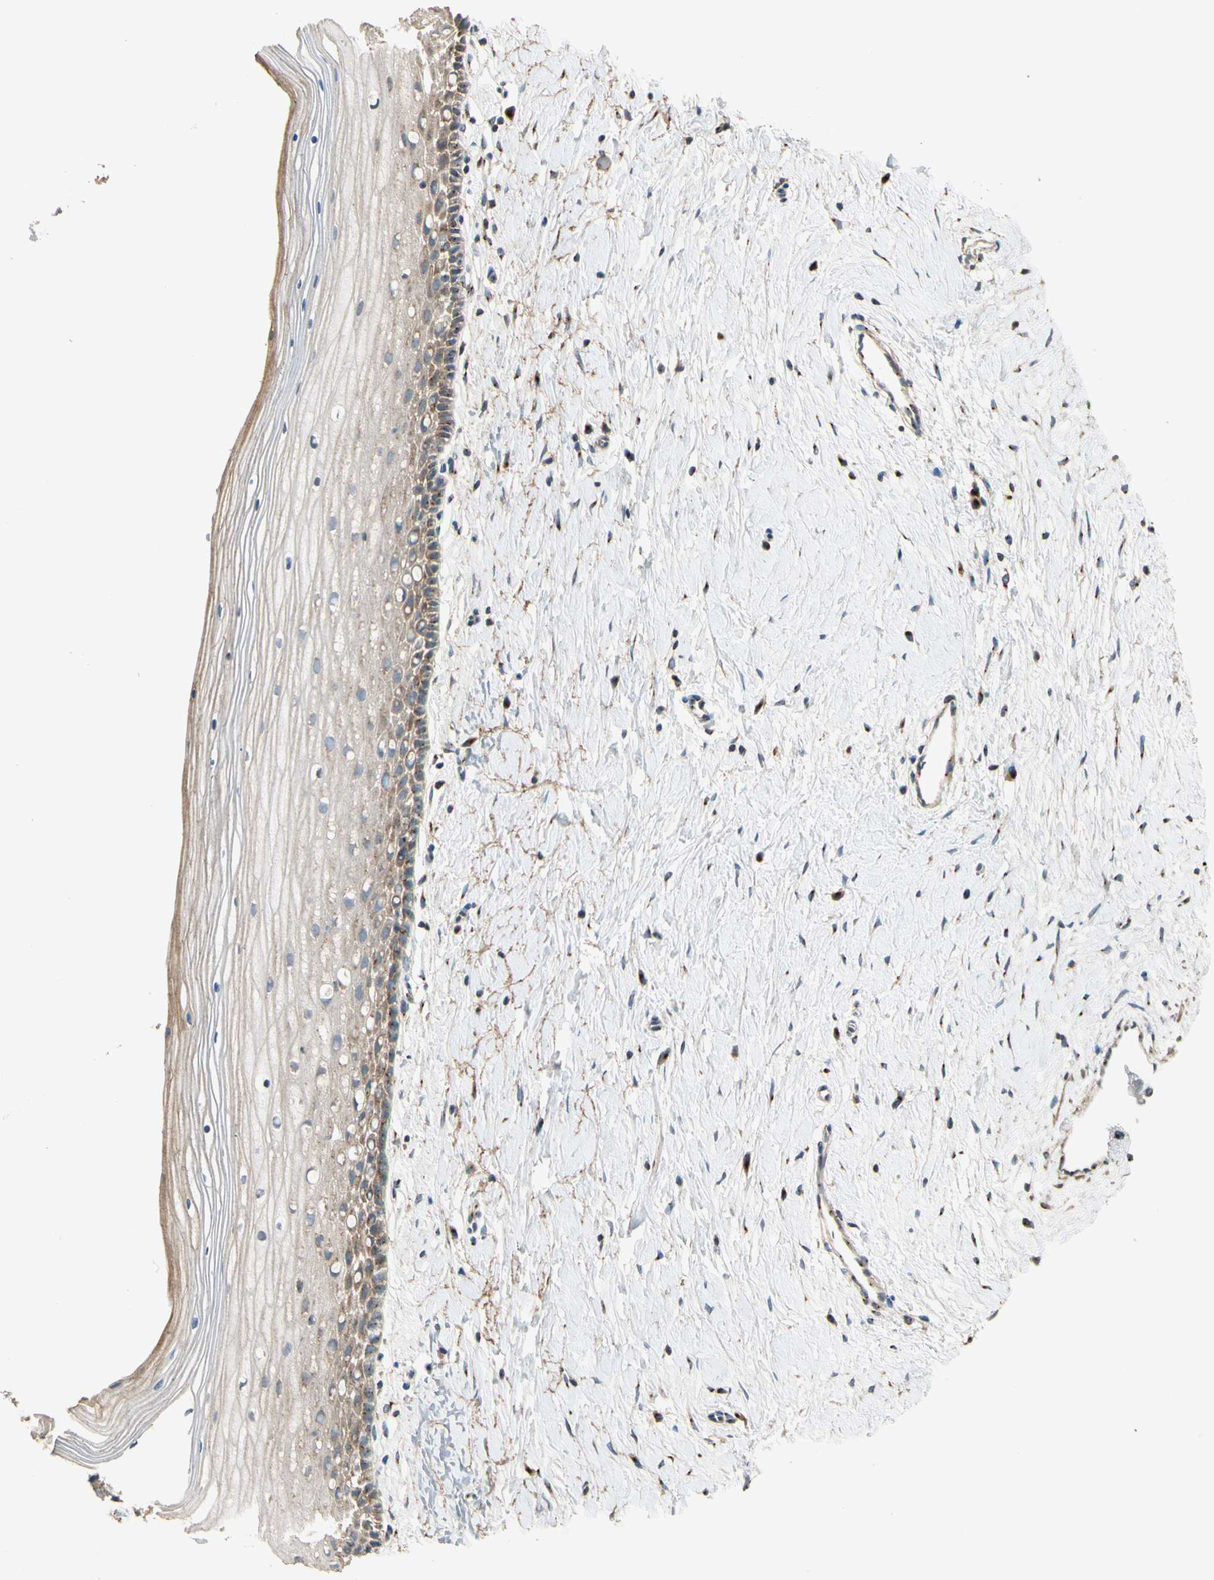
{"staining": {"intensity": "moderate", "quantity": ">75%", "location": "cytoplasmic/membranous"}, "tissue": "cervix", "cell_type": "Glandular cells", "image_type": "normal", "snomed": [{"axis": "morphology", "description": "Normal tissue, NOS"}, {"axis": "topography", "description": "Cervix"}], "caption": "There is medium levels of moderate cytoplasmic/membranous positivity in glandular cells of benign cervix, as demonstrated by immunohistochemical staining (brown color).", "gene": "AKAP9", "patient": {"sex": "female", "age": 39}}